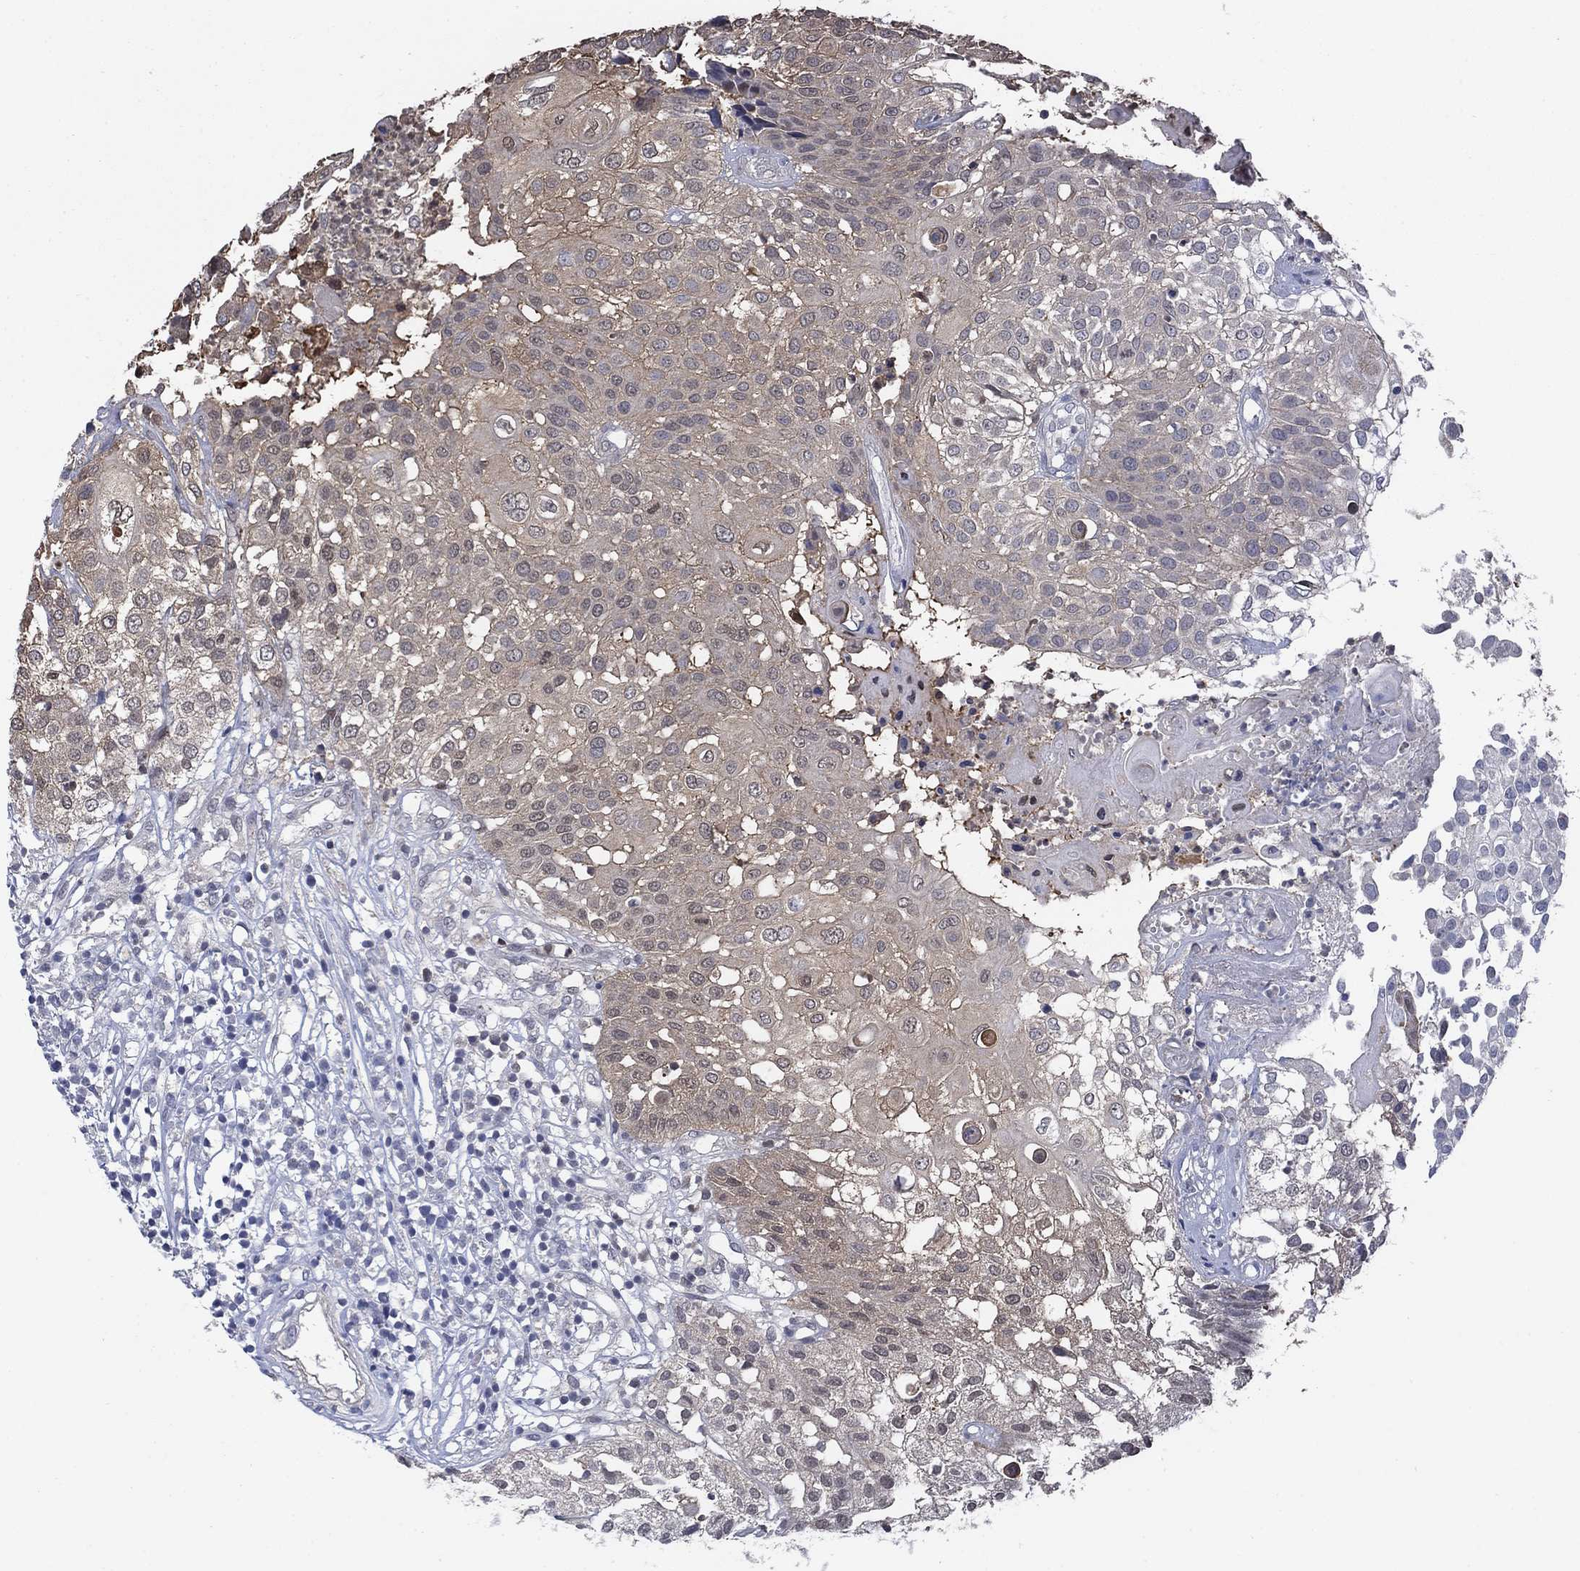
{"staining": {"intensity": "weak", "quantity": "25%-75%", "location": "cytoplasmic/membranous"}, "tissue": "urothelial cancer", "cell_type": "Tumor cells", "image_type": "cancer", "snomed": [{"axis": "morphology", "description": "Urothelial carcinoma, High grade"}, {"axis": "topography", "description": "Urinary bladder"}], "caption": "High-grade urothelial carcinoma tissue exhibits weak cytoplasmic/membranous staining in approximately 25%-75% of tumor cells, visualized by immunohistochemistry.", "gene": "MYO3A", "patient": {"sex": "female", "age": 79}}